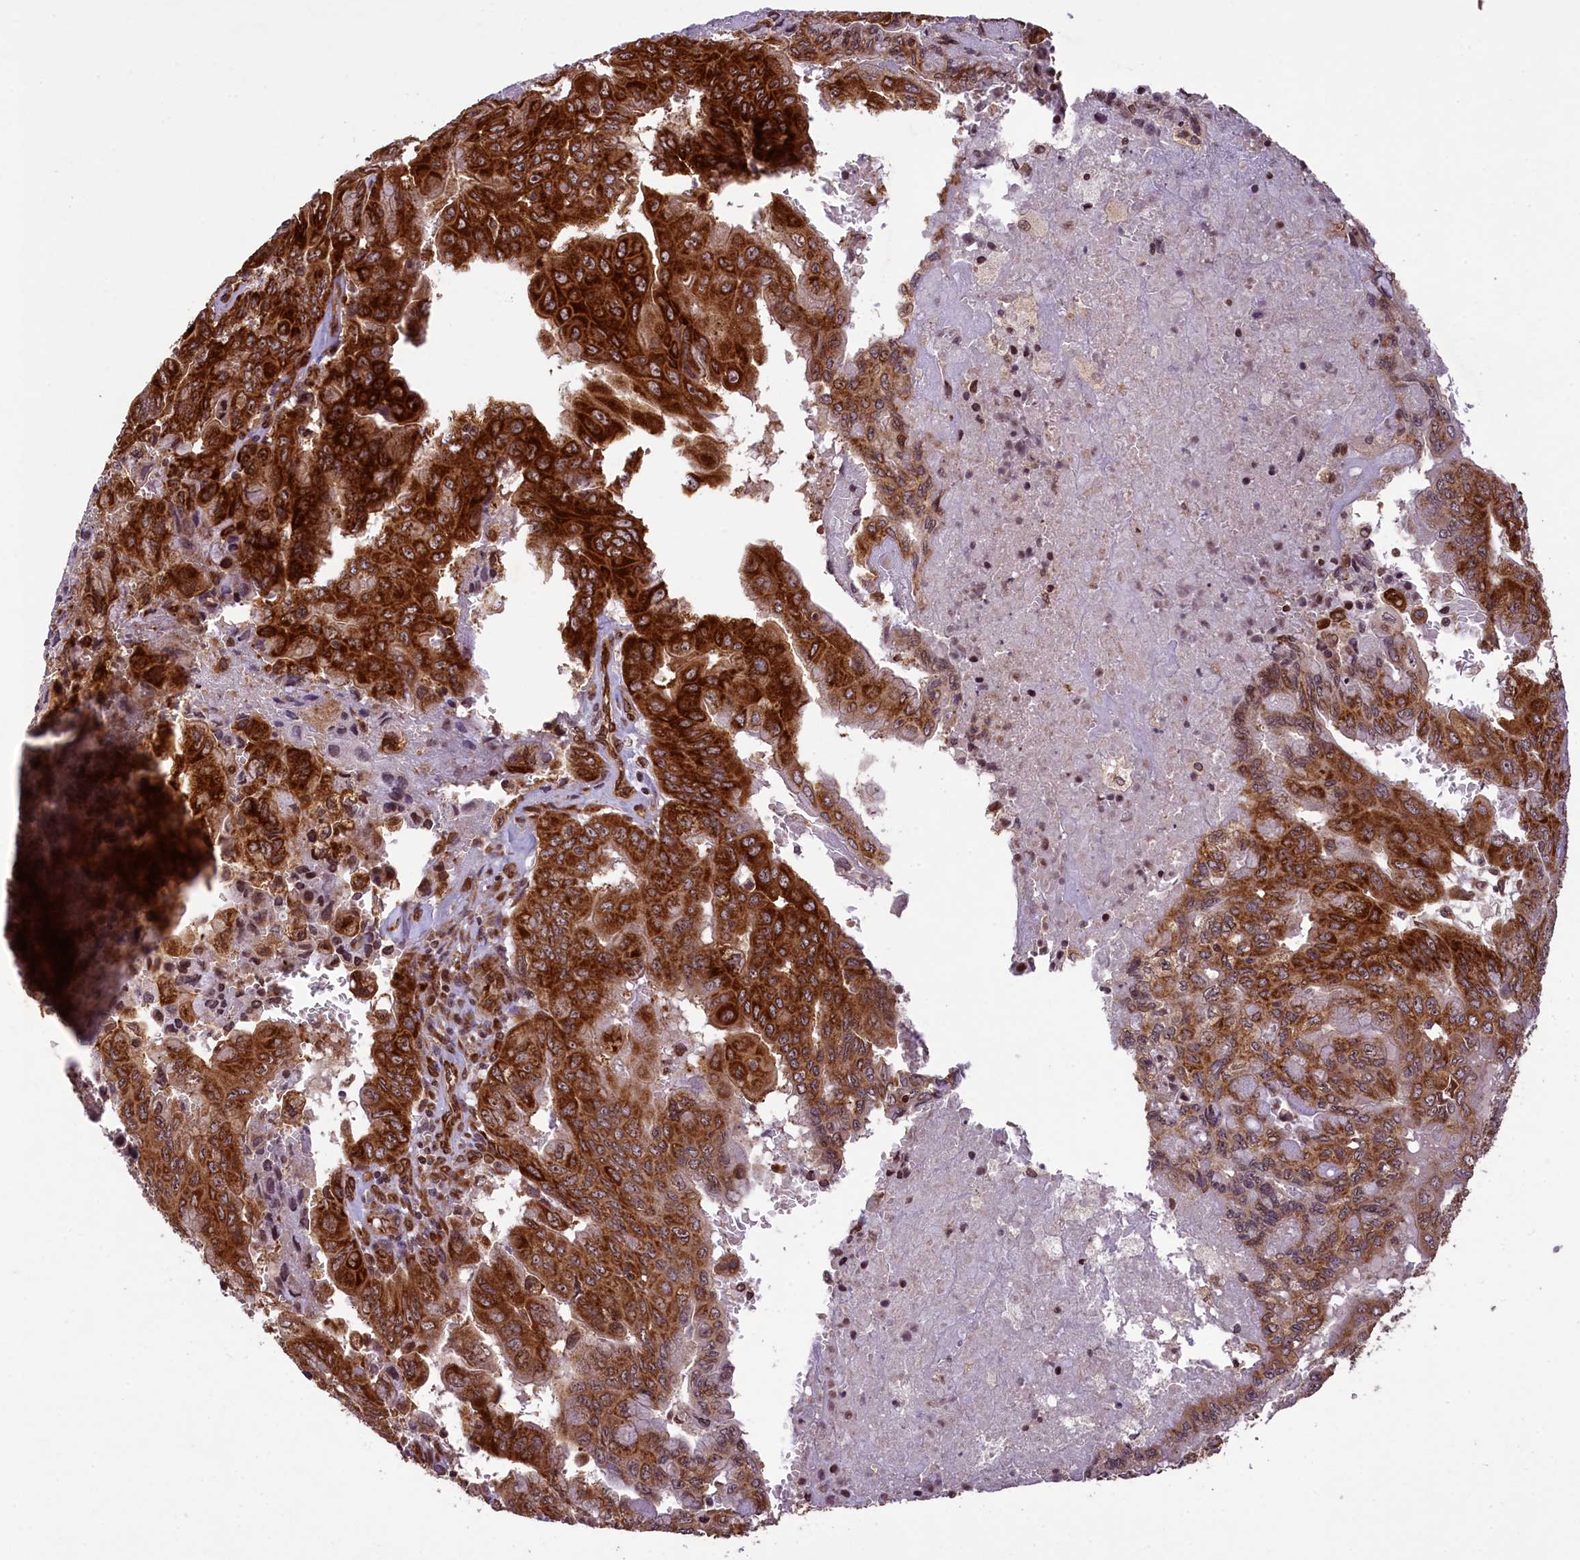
{"staining": {"intensity": "strong", "quantity": ">75%", "location": "cytoplasmic/membranous"}, "tissue": "pancreatic cancer", "cell_type": "Tumor cells", "image_type": "cancer", "snomed": [{"axis": "morphology", "description": "Adenocarcinoma, NOS"}, {"axis": "topography", "description": "Pancreas"}], "caption": "Human pancreatic cancer (adenocarcinoma) stained with a protein marker displays strong staining in tumor cells.", "gene": "LARP4", "patient": {"sex": "male", "age": 51}}